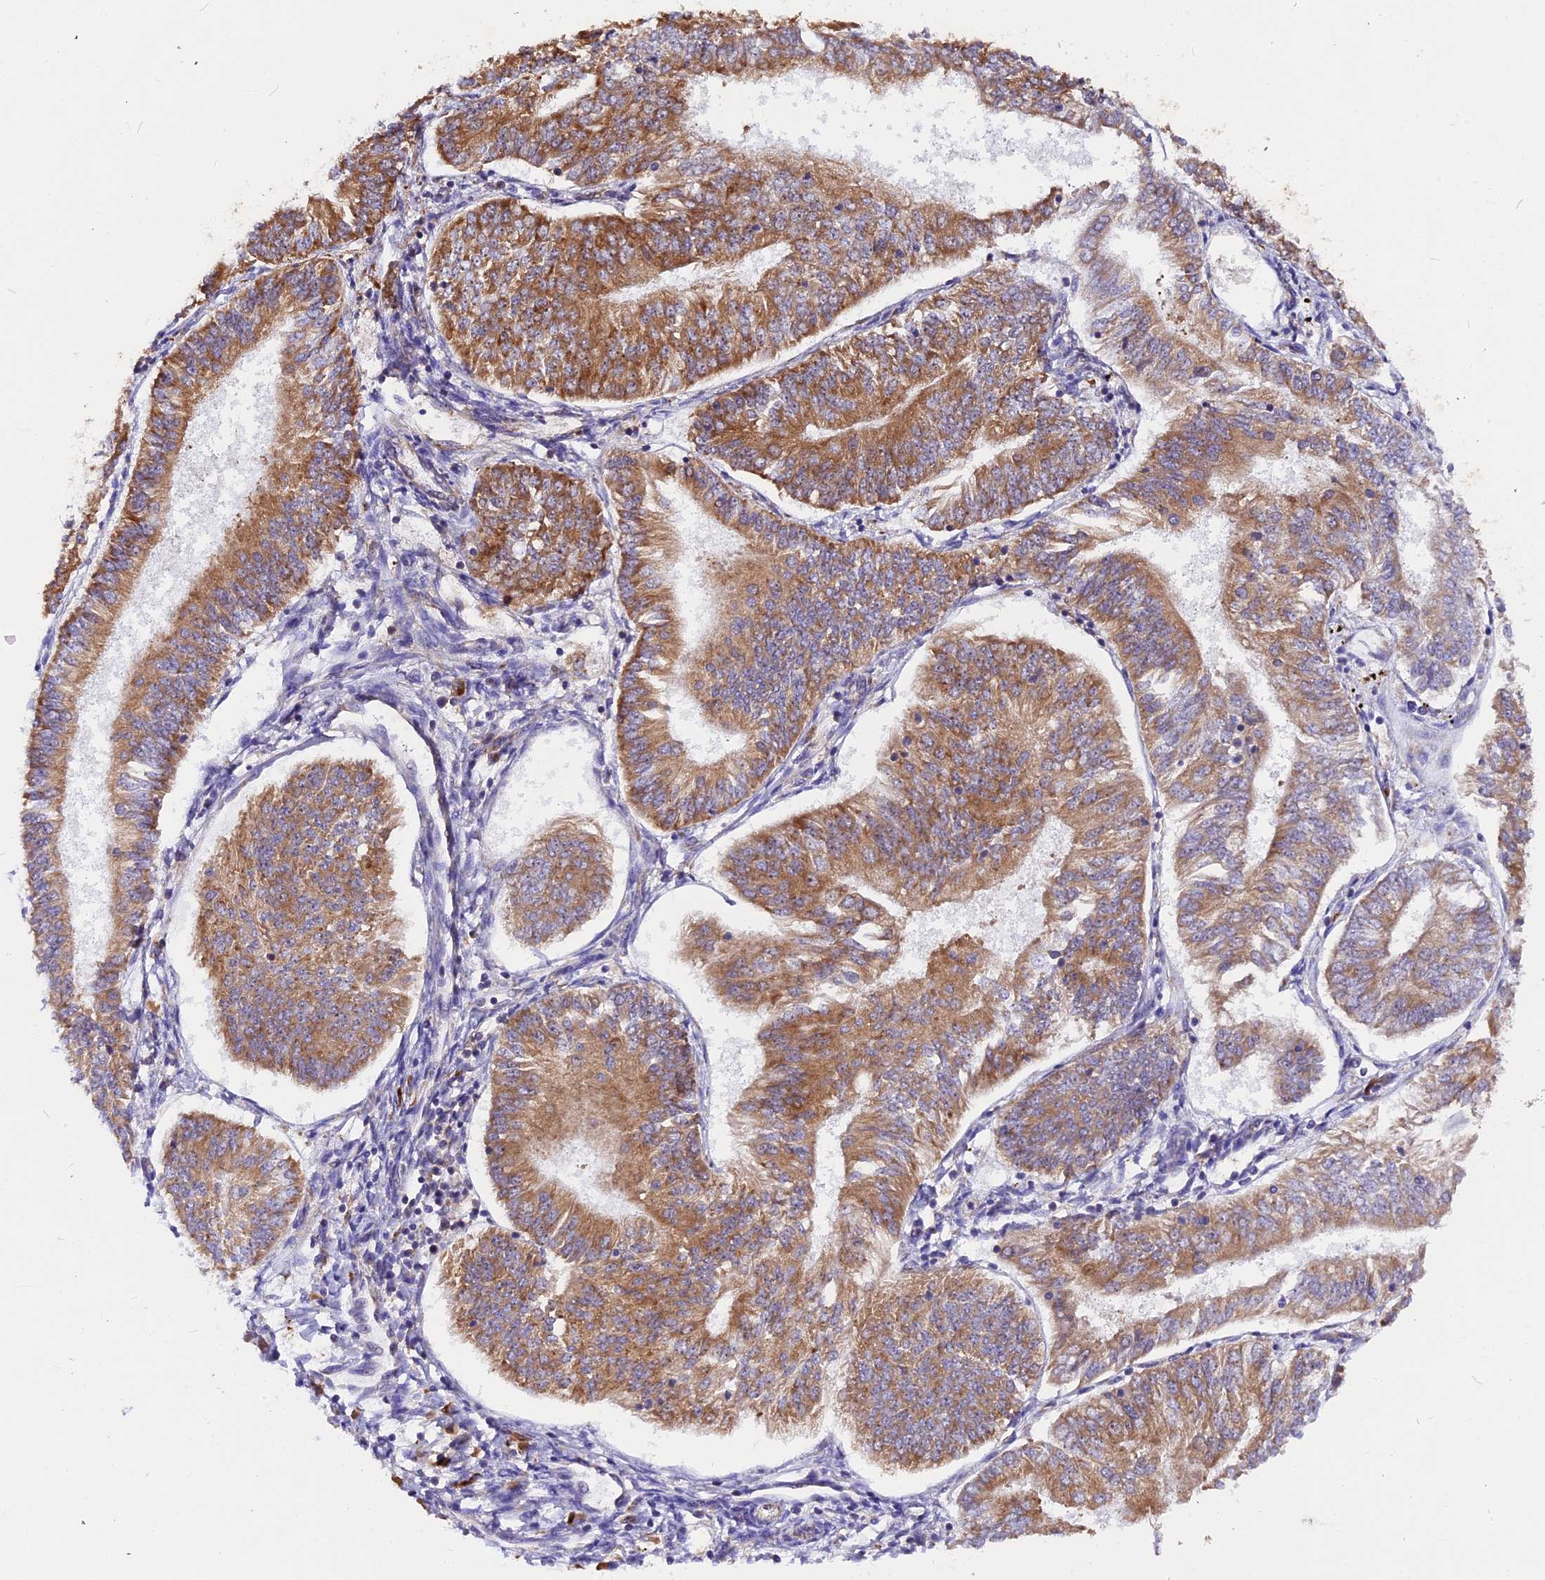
{"staining": {"intensity": "moderate", "quantity": ">75%", "location": "cytoplasmic/membranous"}, "tissue": "endometrial cancer", "cell_type": "Tumor cells", "image_type": "cancer", "snomed": [{"axis": "morphology", "description": "Adenocarcinoma, NOS"}, {"axis": "topography", "description": "Endometrium"}], "caption": "Moderate cytoplasmic/membranous expression is present in approximately >75% of tumor cells in endometrial cancer. The protein of interest is shown in brown color, while the nuclei are stained blue.", "gene": "GNPTAB", "patient": {"sex": "female", "age": 58}}